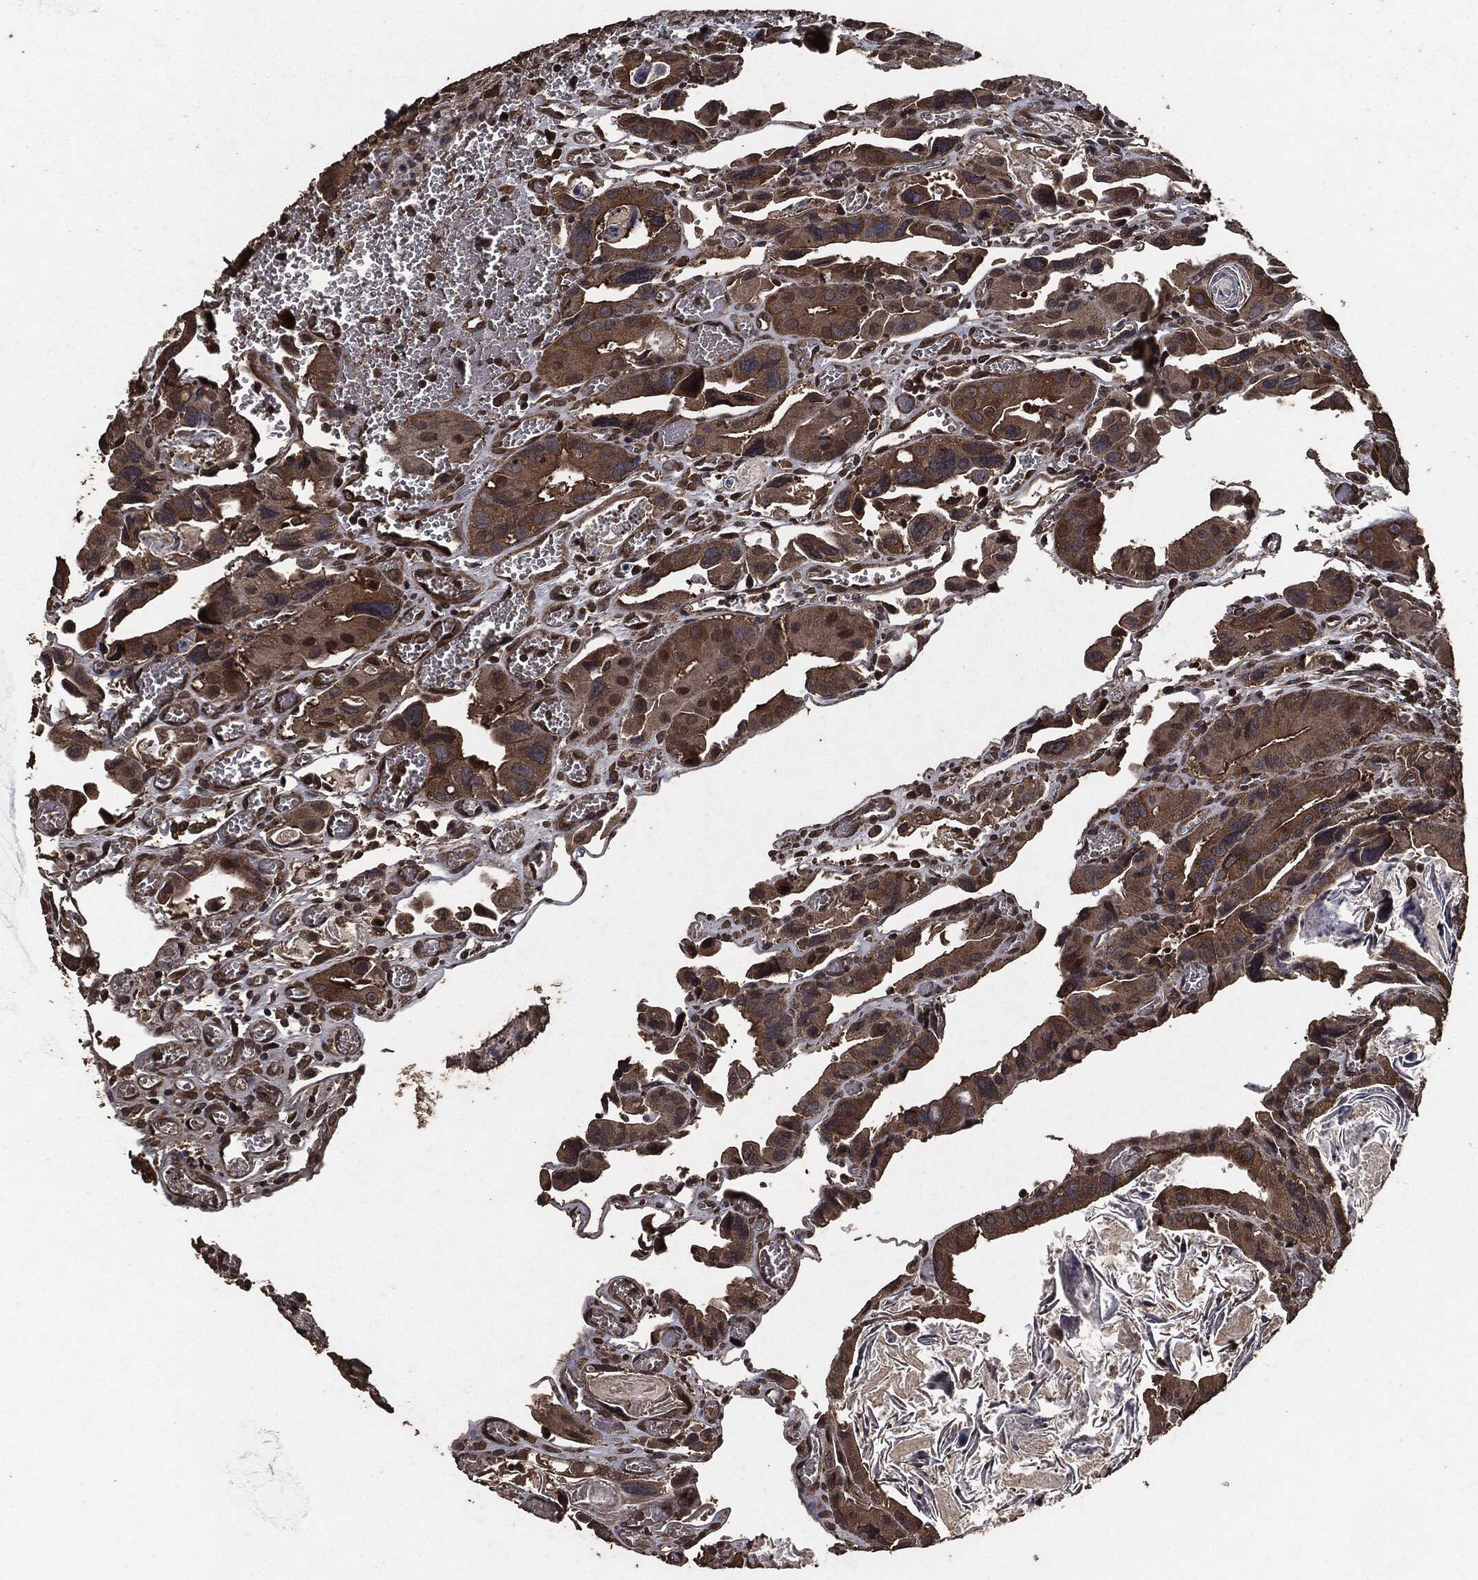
{"staining": {"intensity": "moderate", "quantity": "25%-75%", "location": "cytoplasmic/membranous"}, "tissue": "colorectal cancer", "cell_type": "Tumor cells", "image_type": "cancer", "snomed": [{"axis": "morphology", "description": "Adenocarcinoma, NOS"}, {"axis": "topography", "description": "Rectum"}], "caption": "Immunohistochemistry histopathology image of colorectal cancer (adenocarcinoma) stained for a protein (brown), which exhibits medium levels of moderate cytoplasmic/membranous staining in approximately 25%-75% of tumor cells.", "gene": "AKT1S1", "patient": {"sex": "male", "age": 64}}